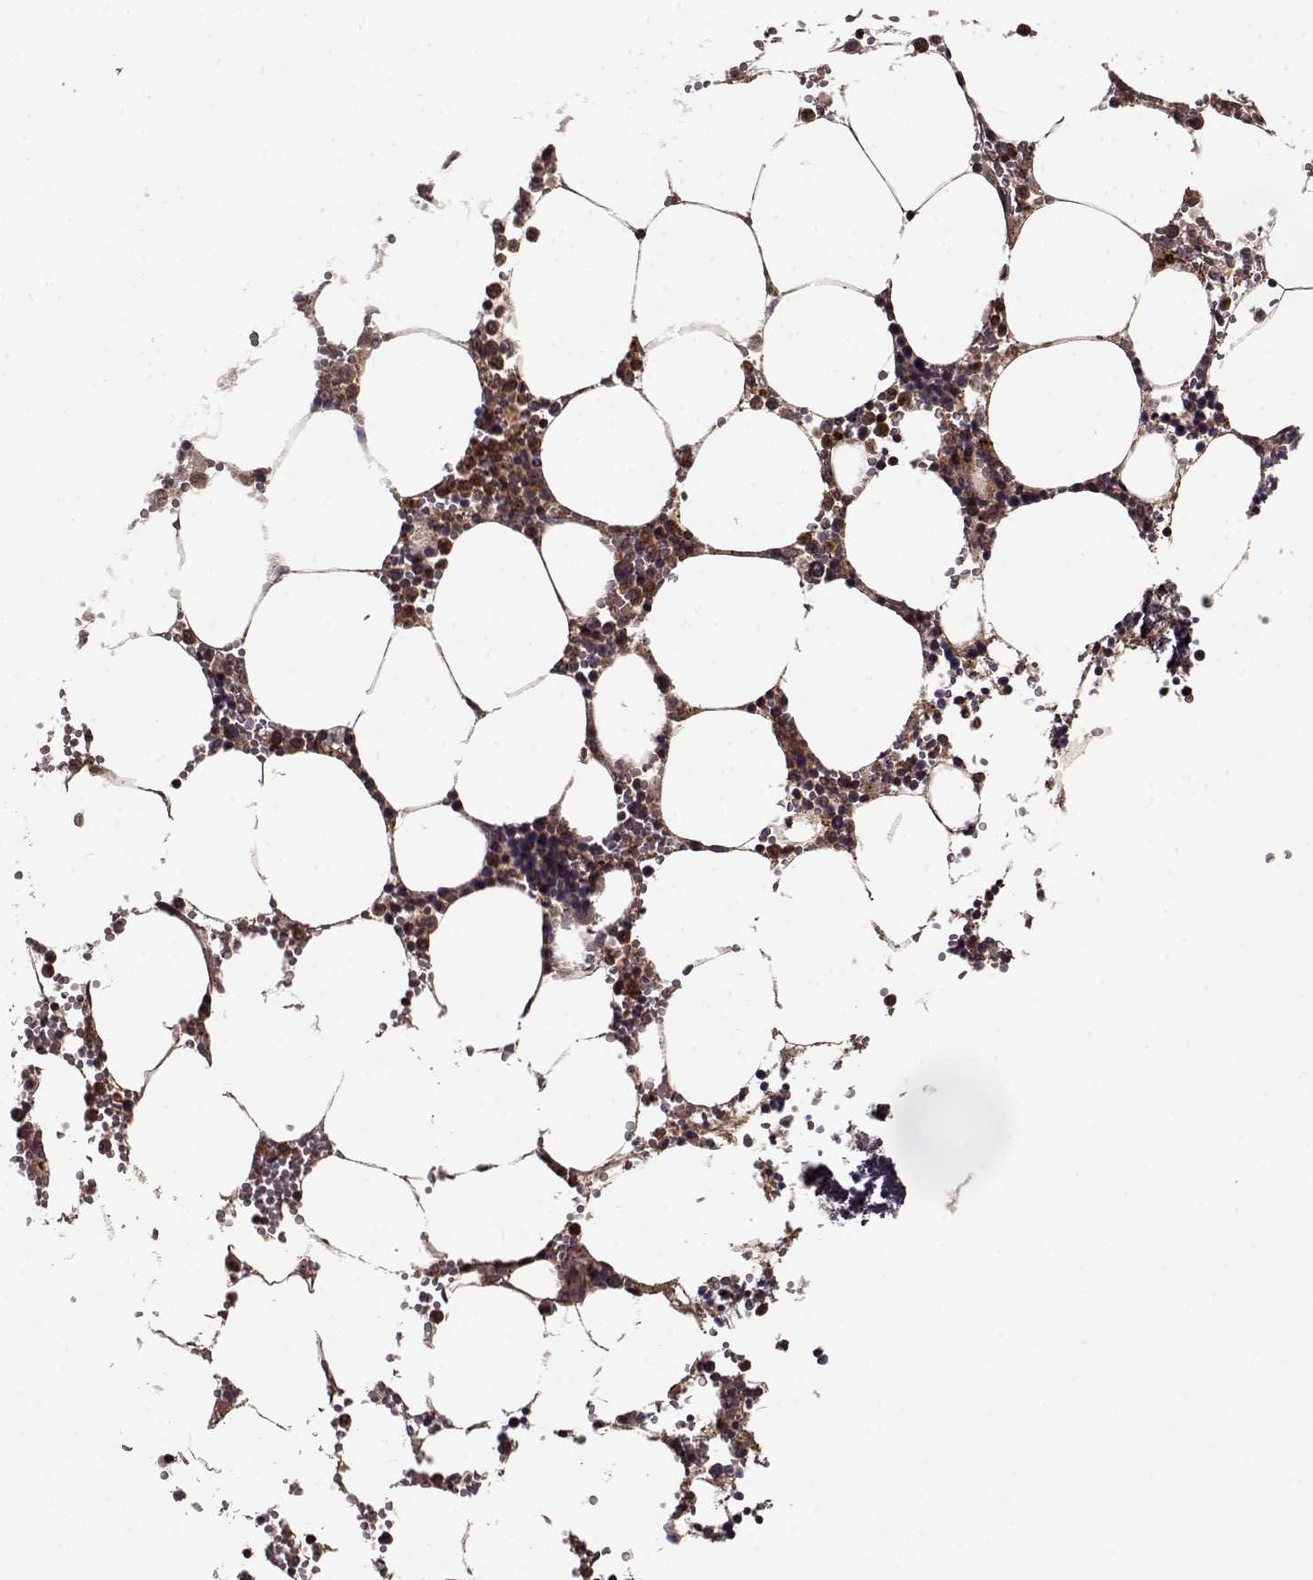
{"staining": {"intensity": "moderate", "quantity": ">75%", "location": "cytoplasmic/membranous"}, "tissue": "bone marrow", "cell_type": "Hematopoietic cells", "image_type": "normal", "snomed": [{"axis": "morphology", "description": "Normal tissue, NOS"}, {"axis": "topography", "description": "Bone marrow"}], "caption": "Protein expression analysis of benign bone marrow demonstrates moderate cytoplasmic/membranous expression in about >75% of hematopoietic cells. (DAB (3,3'-diaminobenzidine) = brown stain, brightfield microscopy at high magnification).", "gene": "IFRD2", "patient": {"sex": "male", "age": 54}}